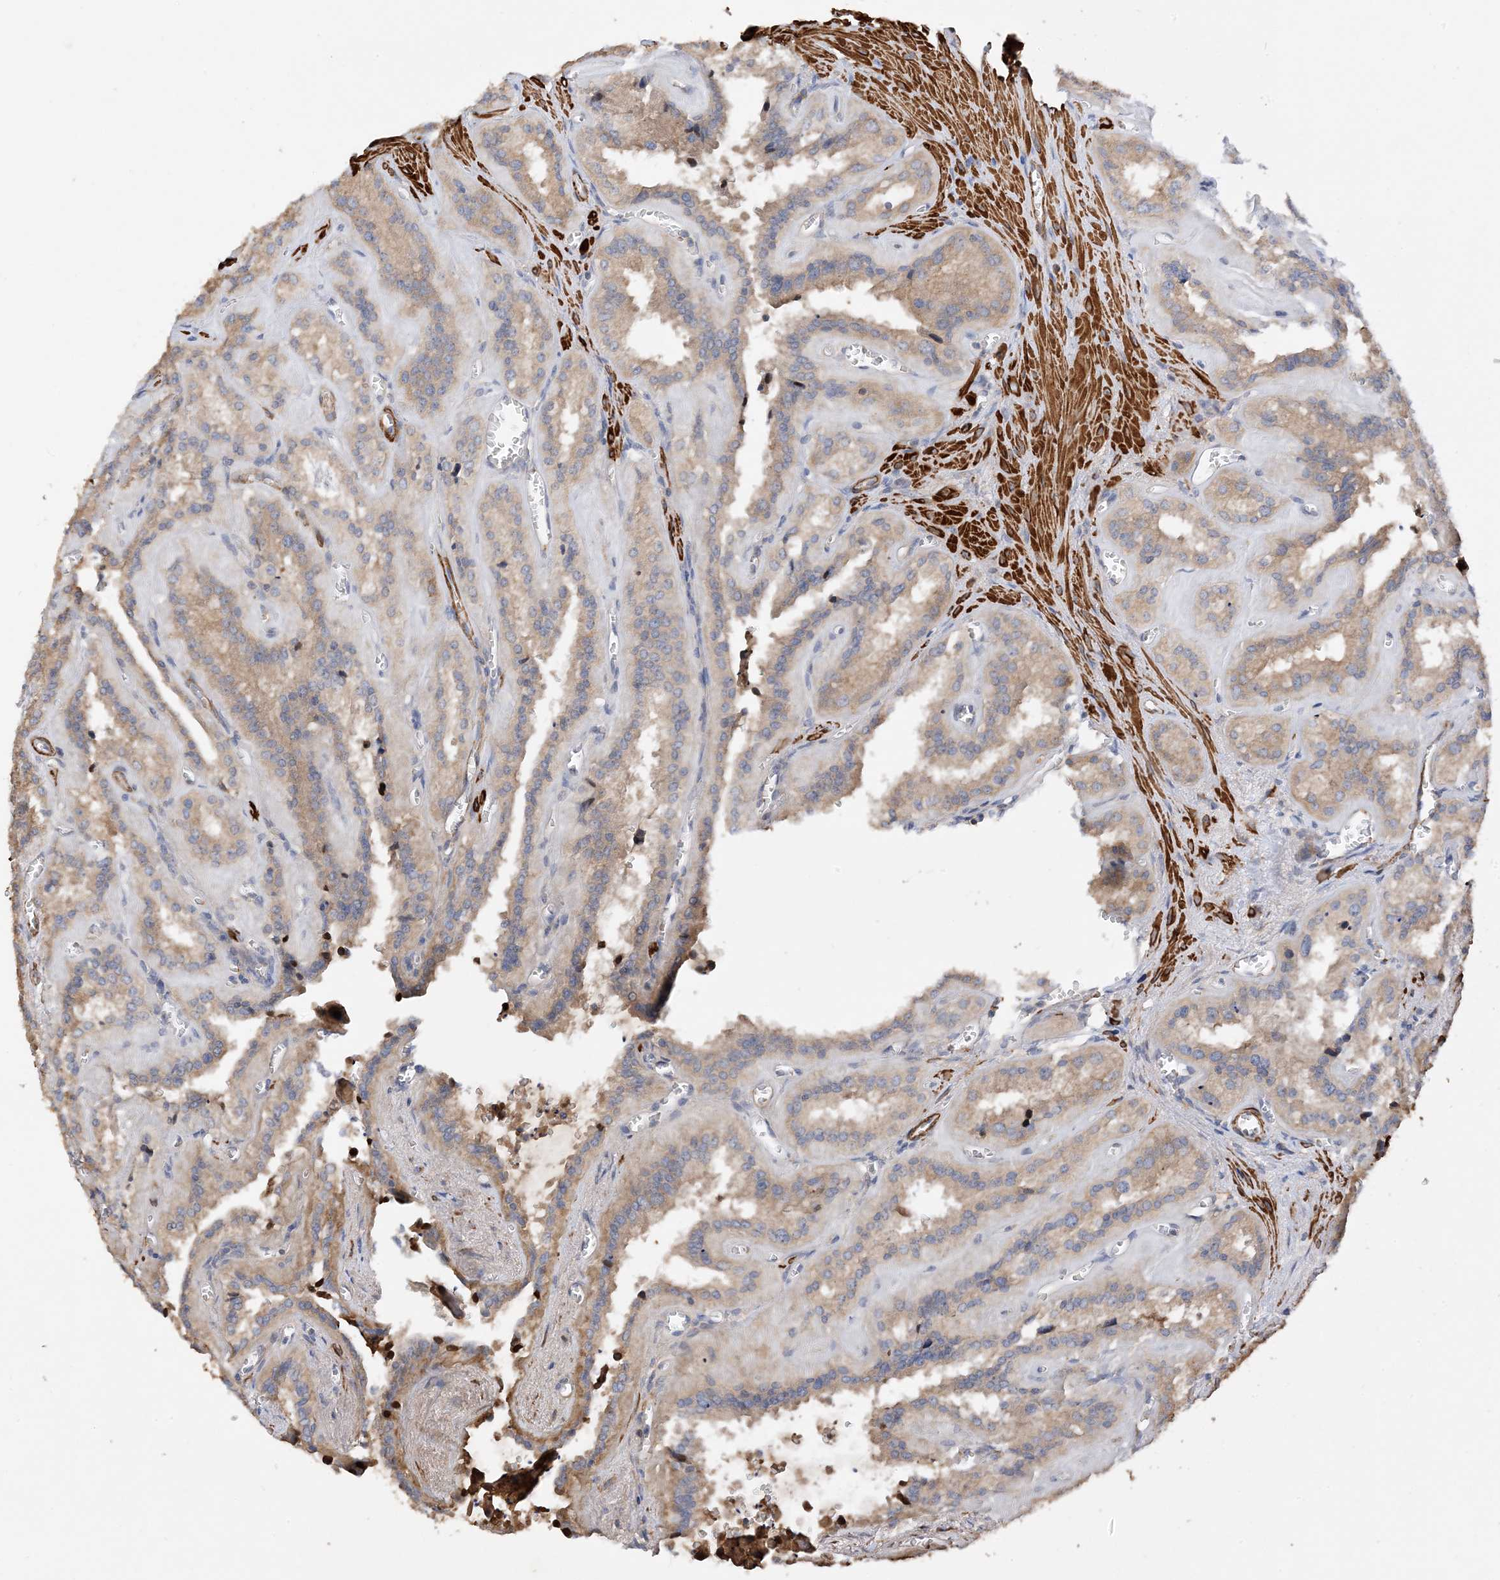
{"staining": {"intensity": "moderate", "quantity": ">75%", "location": "cytoplasmic/membranous"}, "tissue": "seminal vesicle", "cell_type": "Glandular cells", "image_type": "normal", "snomed": [{"axis": "morphology", "description": "Normal tissue, NOS"}, {"axis": "topography", "description": "Prostate"}, {"axis": "topography", "description": "Seminal veicle"}], "caption": "Protein expression analysis of benign human seminal vesicle reveals moderate cytoplasmic/membranous staining in approximately >75% of glandular cells. The staining is performed using DAB brown chromogen to label protein expression. The nuclei are counter-stained blue using hematoxylin.", "gene": "KIFBP", "patient": {"sex": "male", "age": 59}}